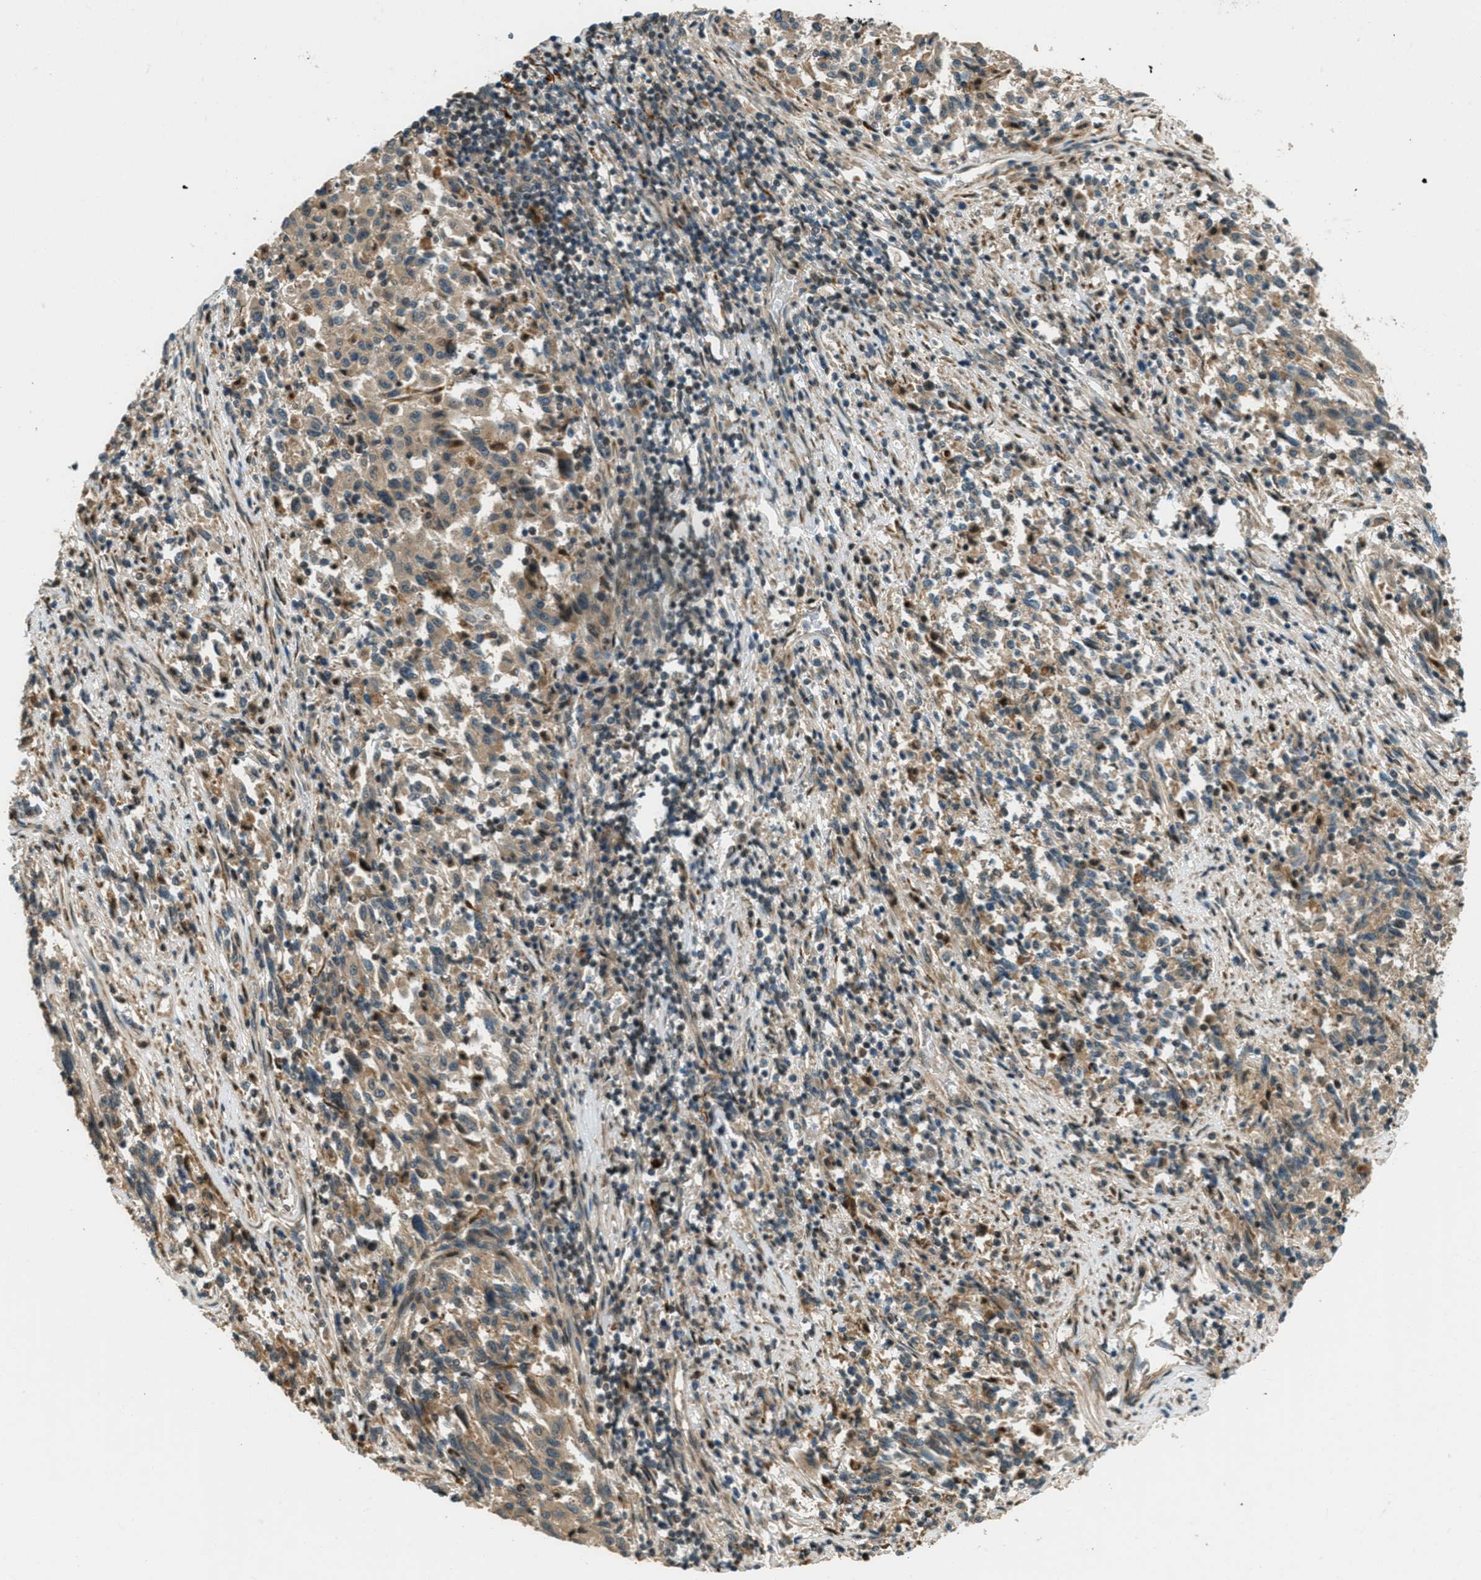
{"staining": {"intensity": "weak", "quantity": ">75%", "location": "cytoplasmic/membranous,nuclear"}, "tissue": "melanoma", "cell_type": "Tumor cells", "image_type": "cancer", "snomed": [{"axis": "morphology", "description": "Malignant melanoma, Metastatic site"}, {"axis": "topography", "description": "Lymph node"}], "caption": "An IHC histopathology image of tumor tissue is shown. Protein staining in brown shows weak cytoplasmic/membranous and nuclear positivity in malignant melanoma (metastatic site) within tumor cells.", "gene": "PTPN23", "patient": {"sex": "male", "age": 61}}